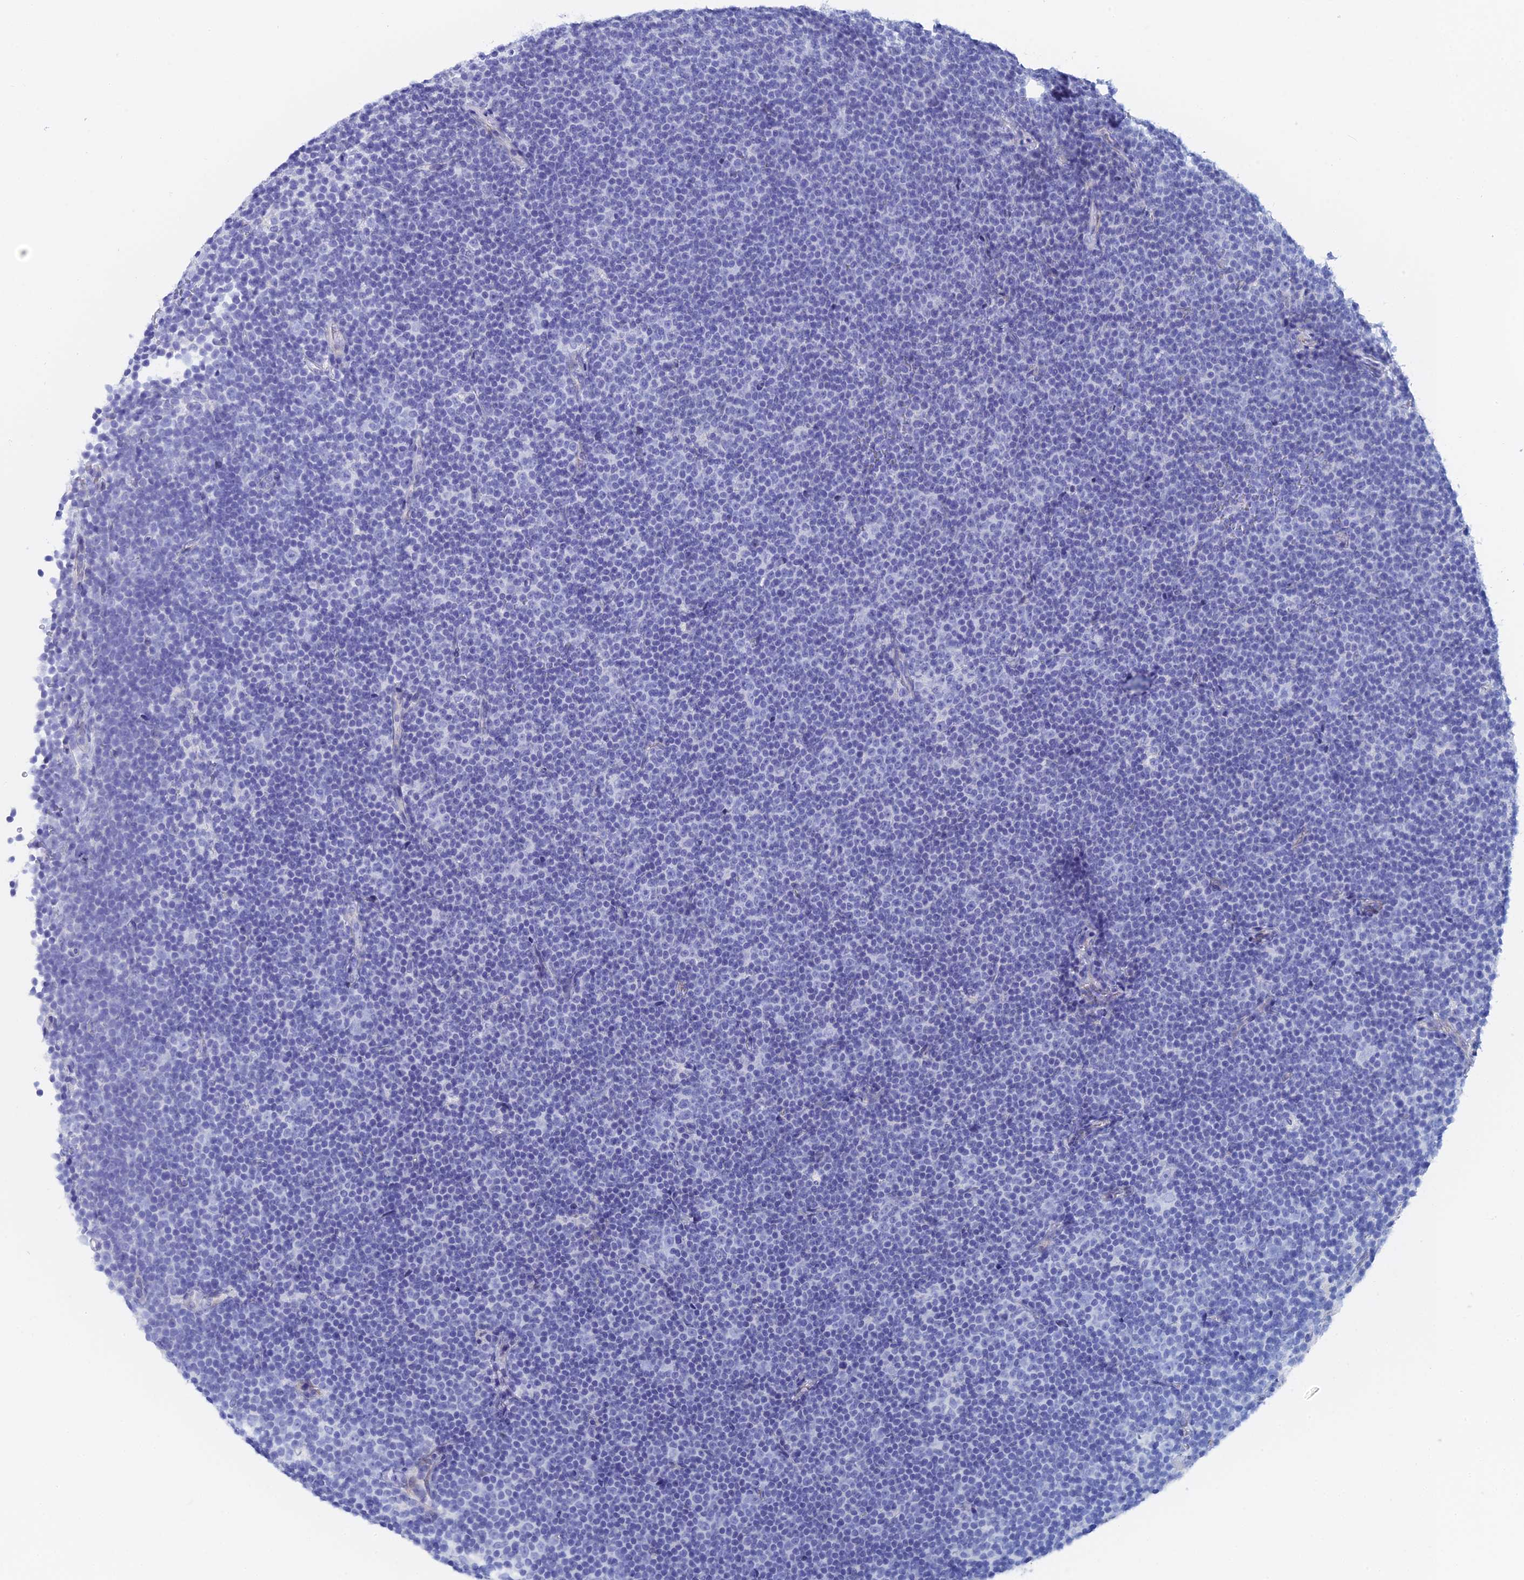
{"staining": {"intensity": "negative", "quantity": "none", "location": "none"}, "tissue": "lymphoma", "cell_type": "Tumor cells", "image_type": "cancer", "snomed": [{"axis": "morphology", "description": "Malignant lymphoma, non-Hodgkin's type, Low grade"}, {"axis": "topography", "description": "Lymph node"}], "caption": "The image exhibits no staining of tumor cells in lymphoma.", "gene": "KCNK18", "patient": {"sex": "female", "age": 67}}